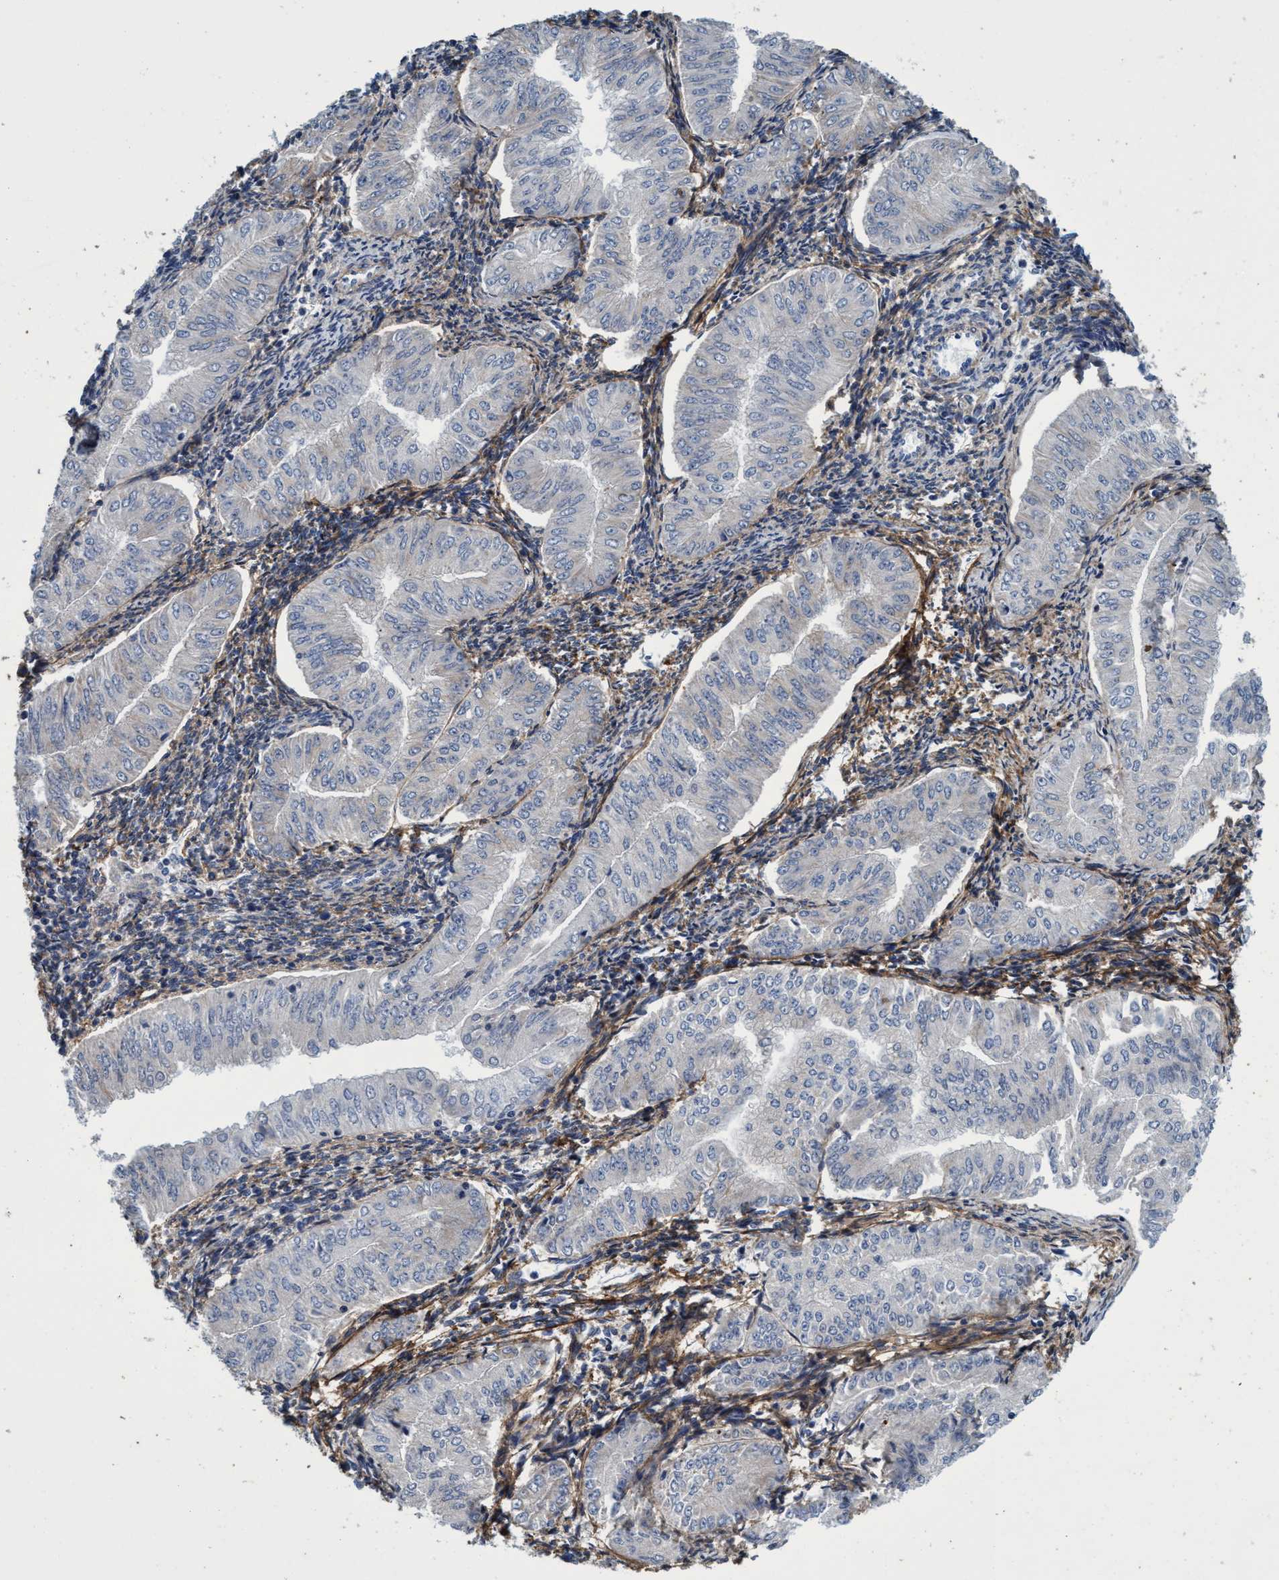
{"staining": {"intensity": "negative", "quantity": "none", "location": "none"}, "tissue": "endometrial cancer", "cell_type": "Tumor cells", "image_type": "cancer", "snomed": [{"axis": "morphology", "description": "Normal tissue, NOS"}, {"axis": "morphology", "description": "Adenocarcinoma, NOS"}, {"axis": "topography", "description": "Endometrium"}], "caption": "IHC micrograph of neoplastic tissue: human endometrial adenocarcinoma stained with DAB displays no significant protein expression in tumor cells.", "gene": "CALCOCO2", "patient": {"sex": "female", "age": 53}}